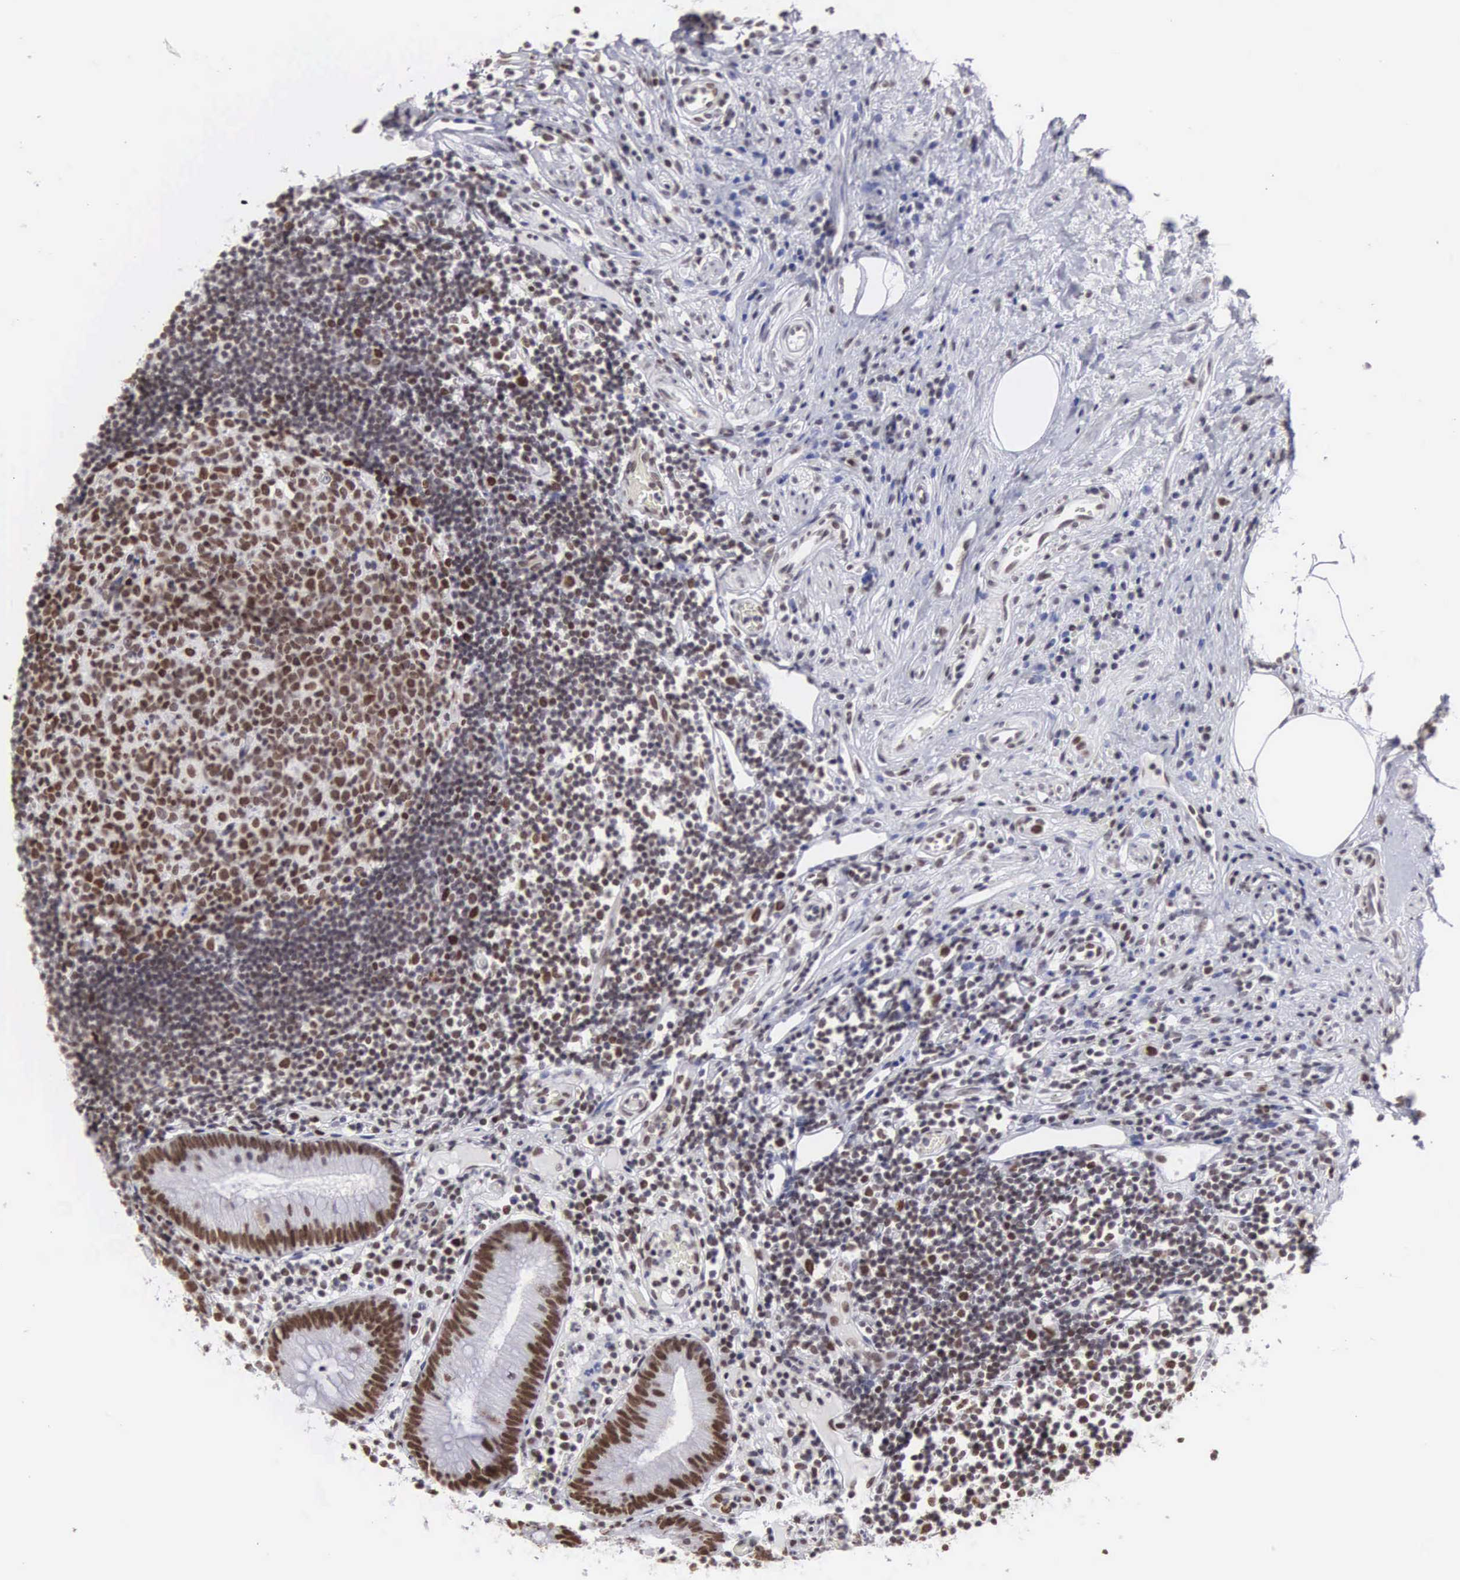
{"staining": {"intensity": "moderate", "quantity": ">75%", "location": "nuclear"}, "tissue": "appendix", "cell_type": "Glandular cells", "image_type": "normal", "snomed": [{"axis": "morphology", "description": "Normal tissue, NOS"}, {"axis": "topography", "description": "Appendix"}], "caption": "IHC (DAB) staining of normal human appendix shows moderate nuclear protein expression in approximately >75% of glandular cells.", "gene": "CSTF2", "patient": {"sex": "male", "age": 25}}